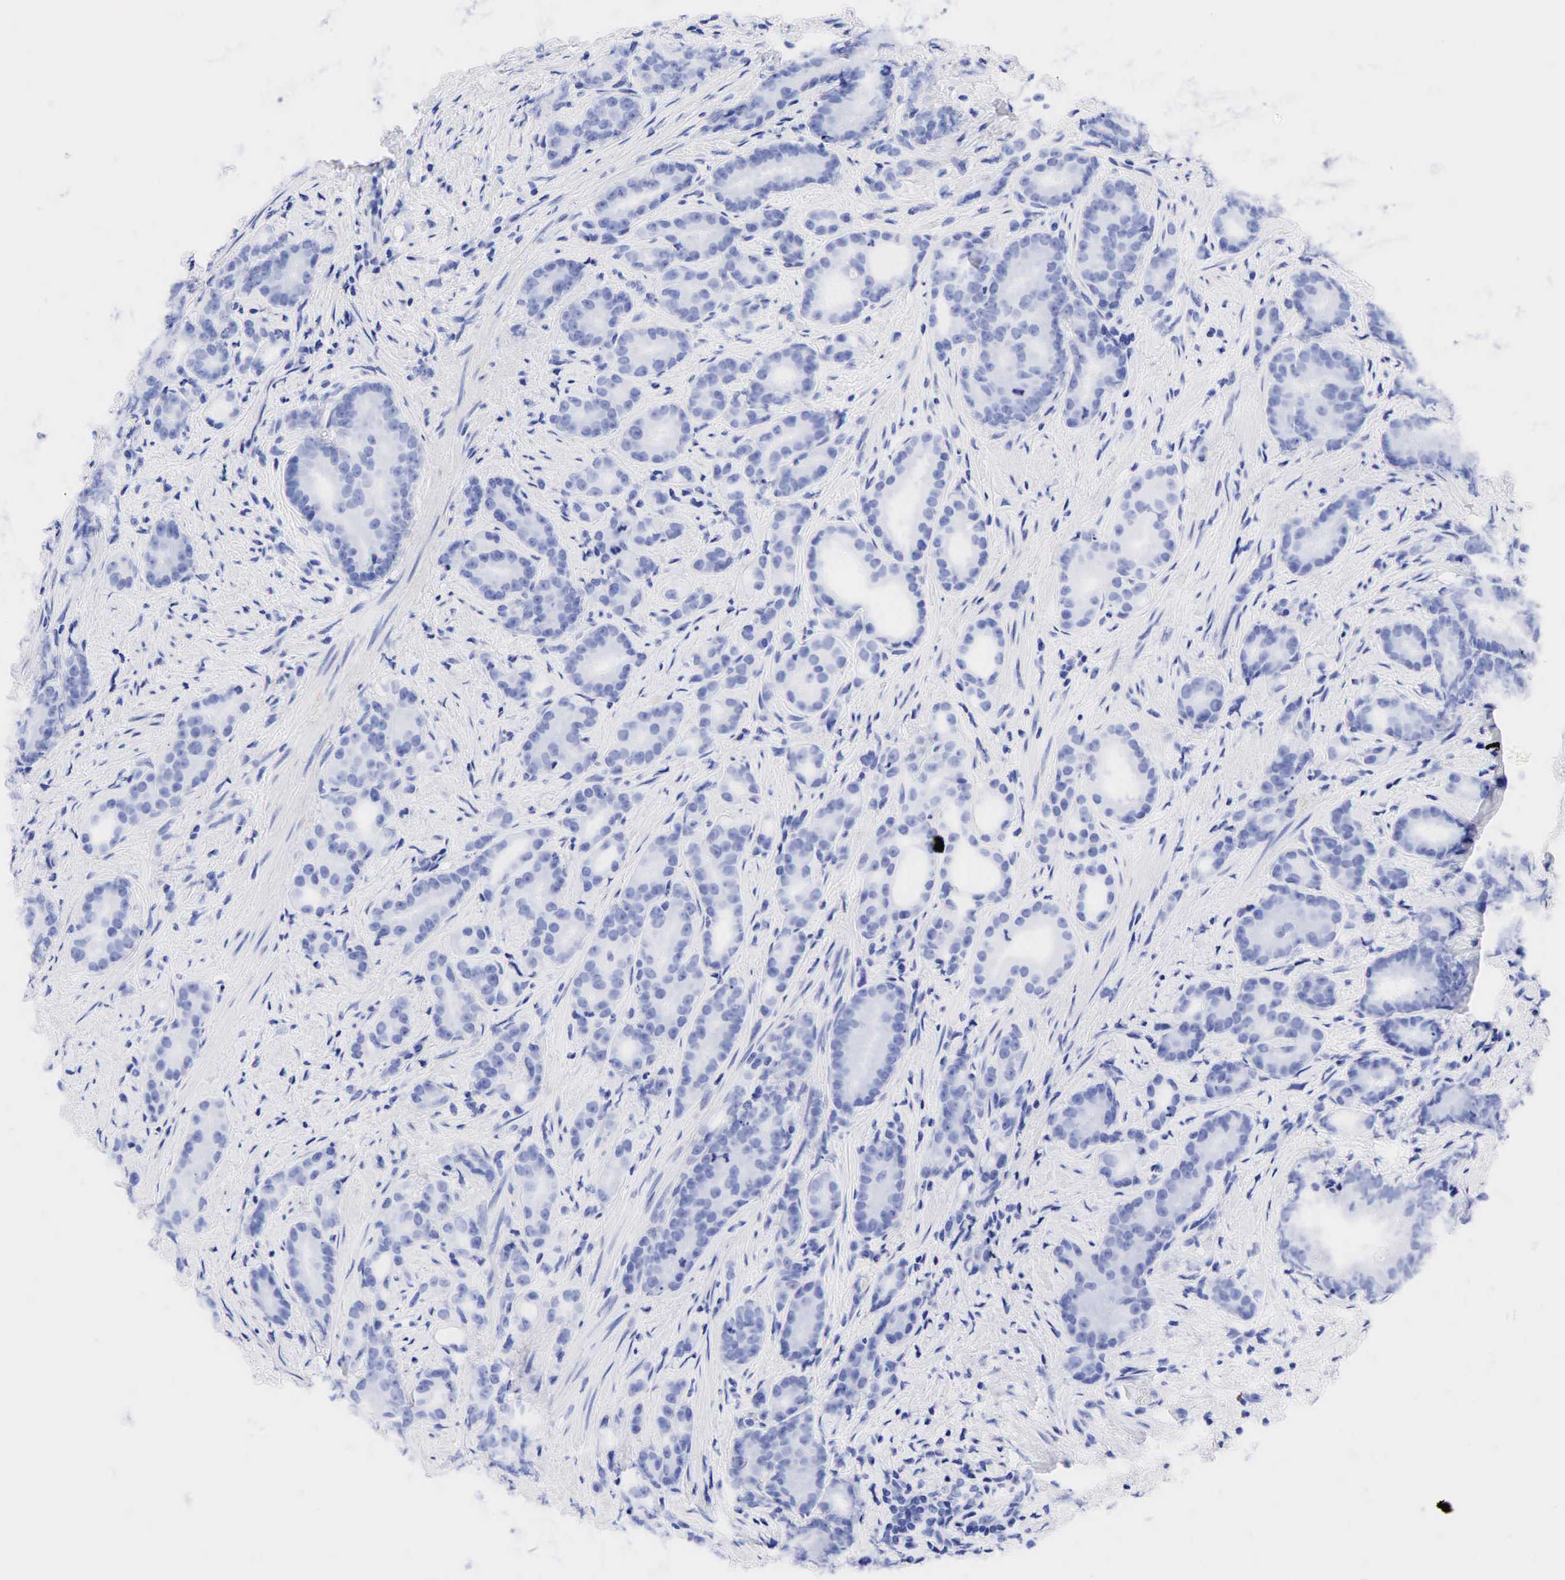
{"staining": {"intensity": "negative", "quantity": "none", "location": "none"}, "tissue": "prostate cancer", "cell_type": "Tumor cells", "image_type": "cancer", "snomed": [{"axis": "morphology", "description": "Adenocarcinoma, Medium grade"}, {"axis": "topography", "description": "Prostate"}], "caption": "DAB immunohistochemical staining of medium-grade adenocarcinoma (prostate) displays no significant staining in tumor cells.", "gene": "NKX2-1", "patient": {"sex": "male", "age": 59}}